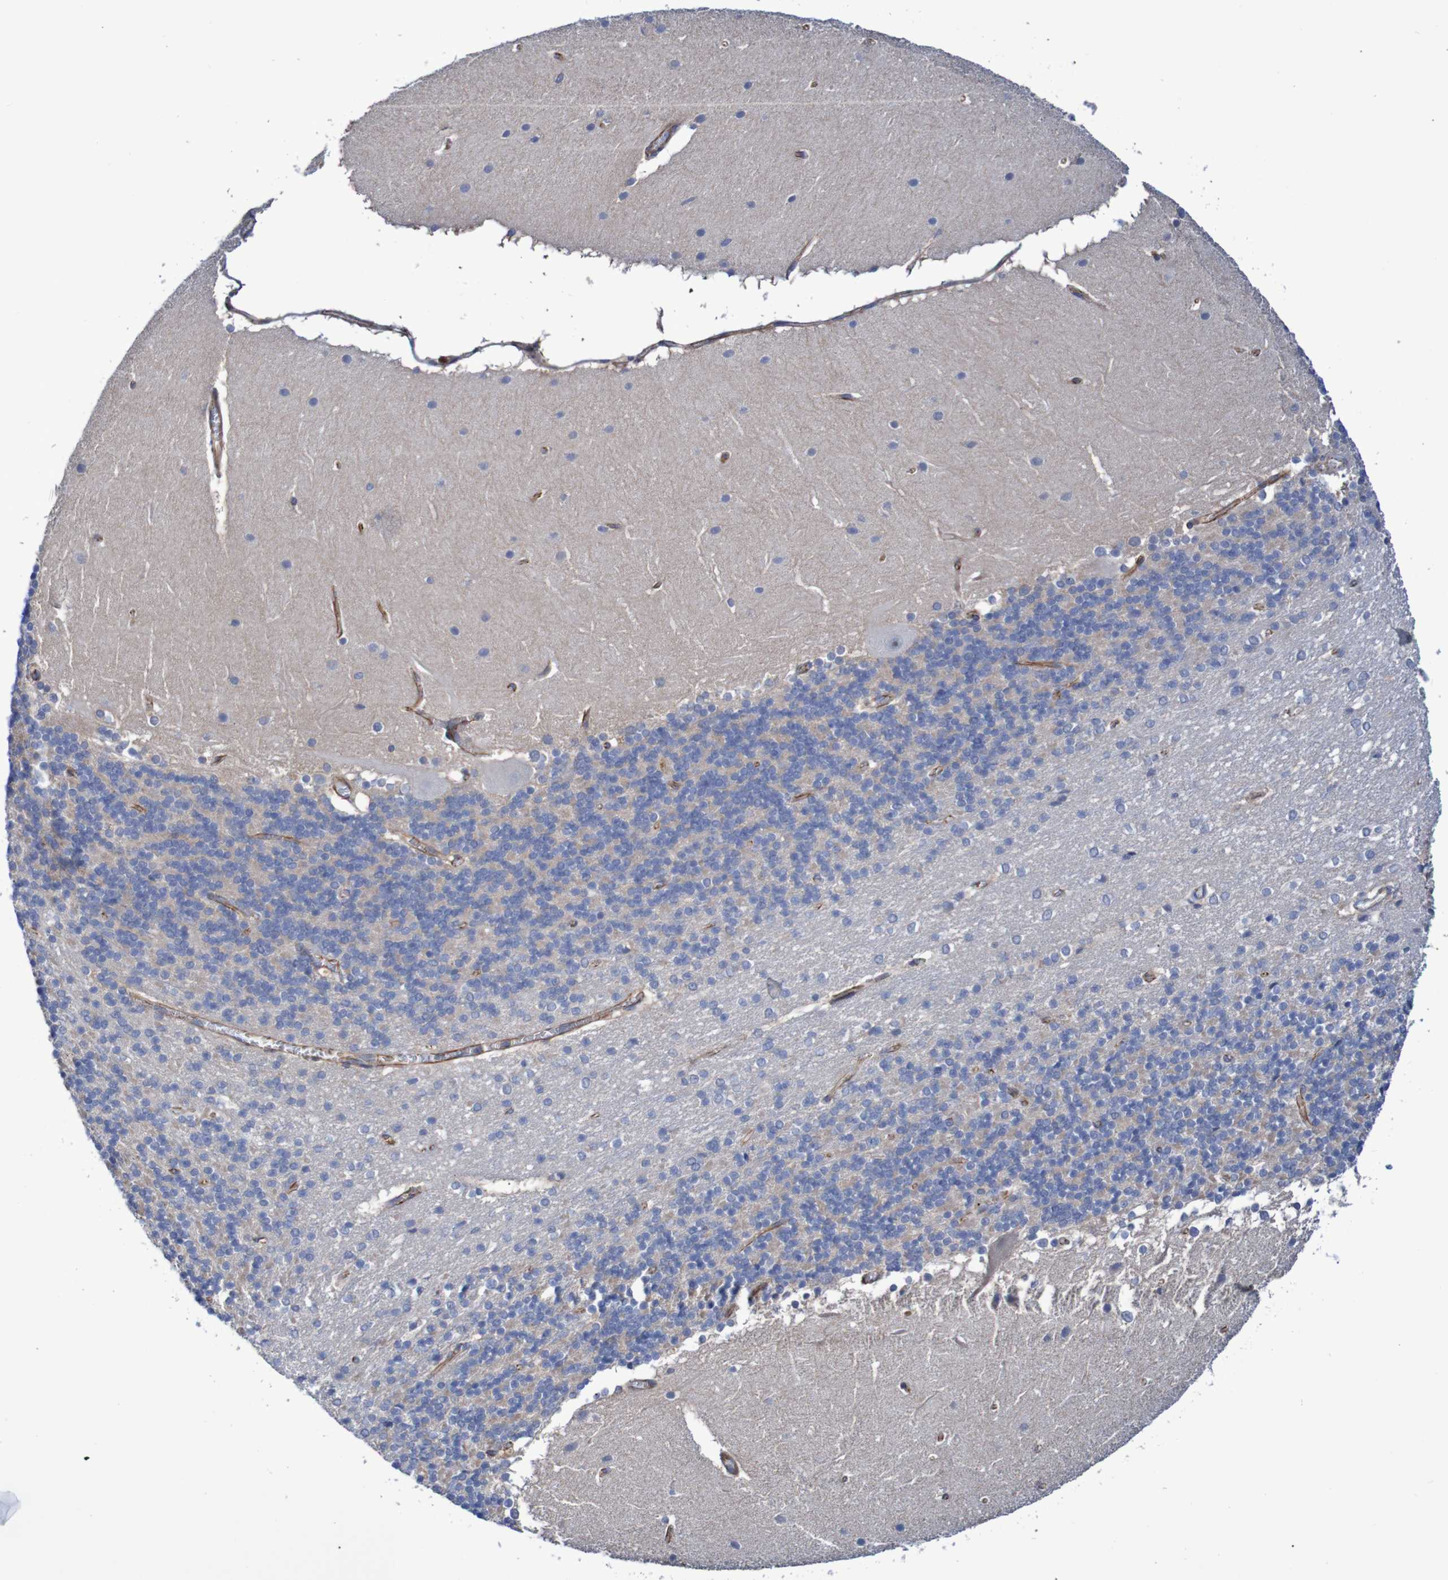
{"staining": {"intensity": "negative", "quantity": "none", "location": "none"}, "tissue": "cerebellum", "cell_type": "Cells in granular layer", "image_type": "normal", "snomed": [{"axis": "morphology", "description": "Normal tissue, NOS"}, {"axis": "topography", "description": "Cerebellum"}], "caption": "High power microscopy micrograph of an immunohistochemistry (IHC) image of benign cerebellum, revealing no significant positivity in cells in granular layer.", "gene": "NECTIN2", "patient": {"sex": "female", "age": 19}}